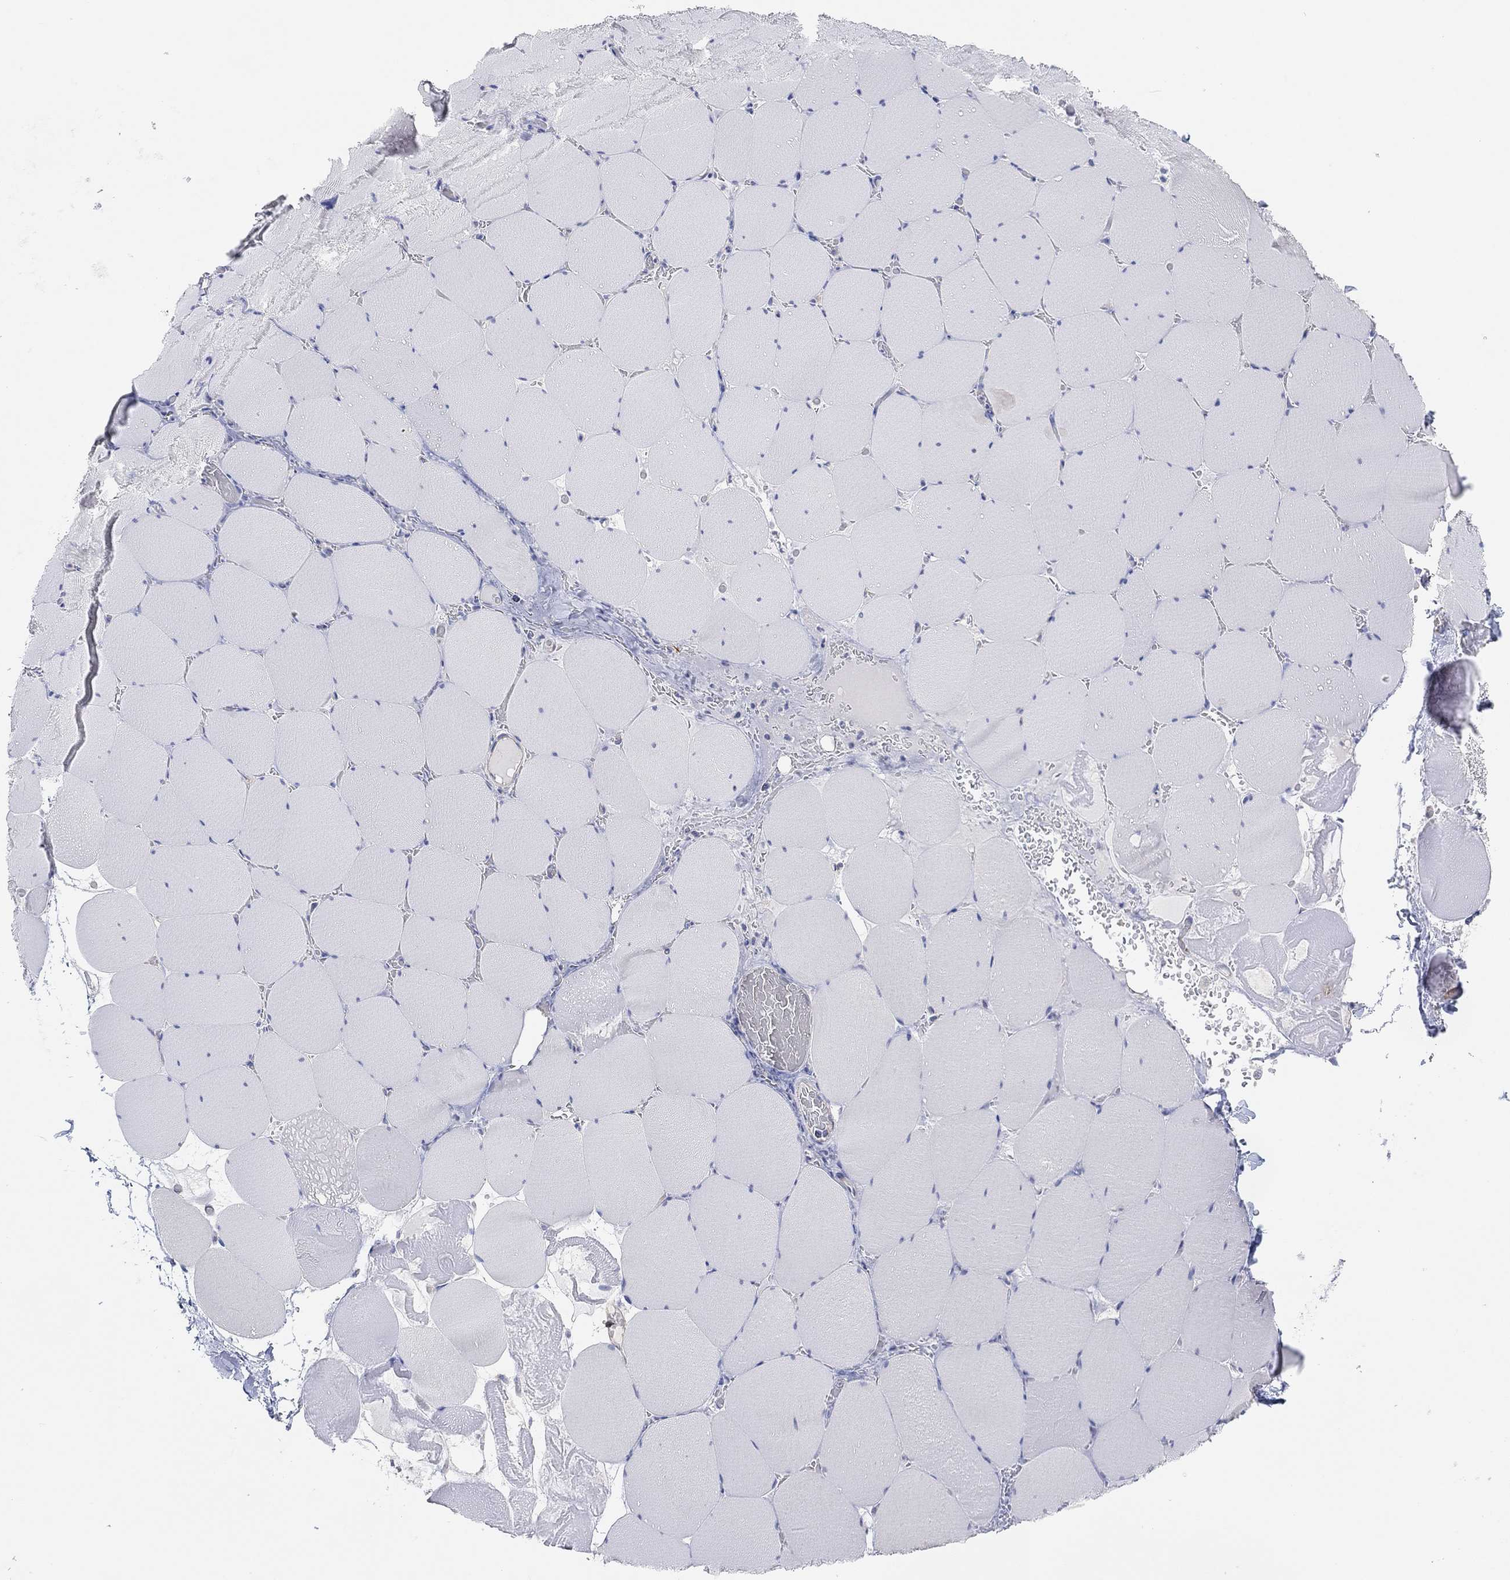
{"staining": {"intensity": "negative", "quantity": "none", "location": "none"}, "tissue": "skeletal muscle", "cell_type": "Myocytes", "image_type": "normal", "snomed": [{"axis": "morphology", "description": "Normal tissue, NOS"}, {"axis": "morphology", "description": "Malignant melanoma, Metastatic site"}, {"axis": "topography", "description": "Skeletal muscle"}], "caption": "There is no significant staining in myocytes of skeletal muscle. (Stains: DAB IHC with hematoxylin counter stain, Microscopy: brightfield microscopy at high magnification).", "gene": "RGS1", "patient": {"sex": "male", "age": 50}}